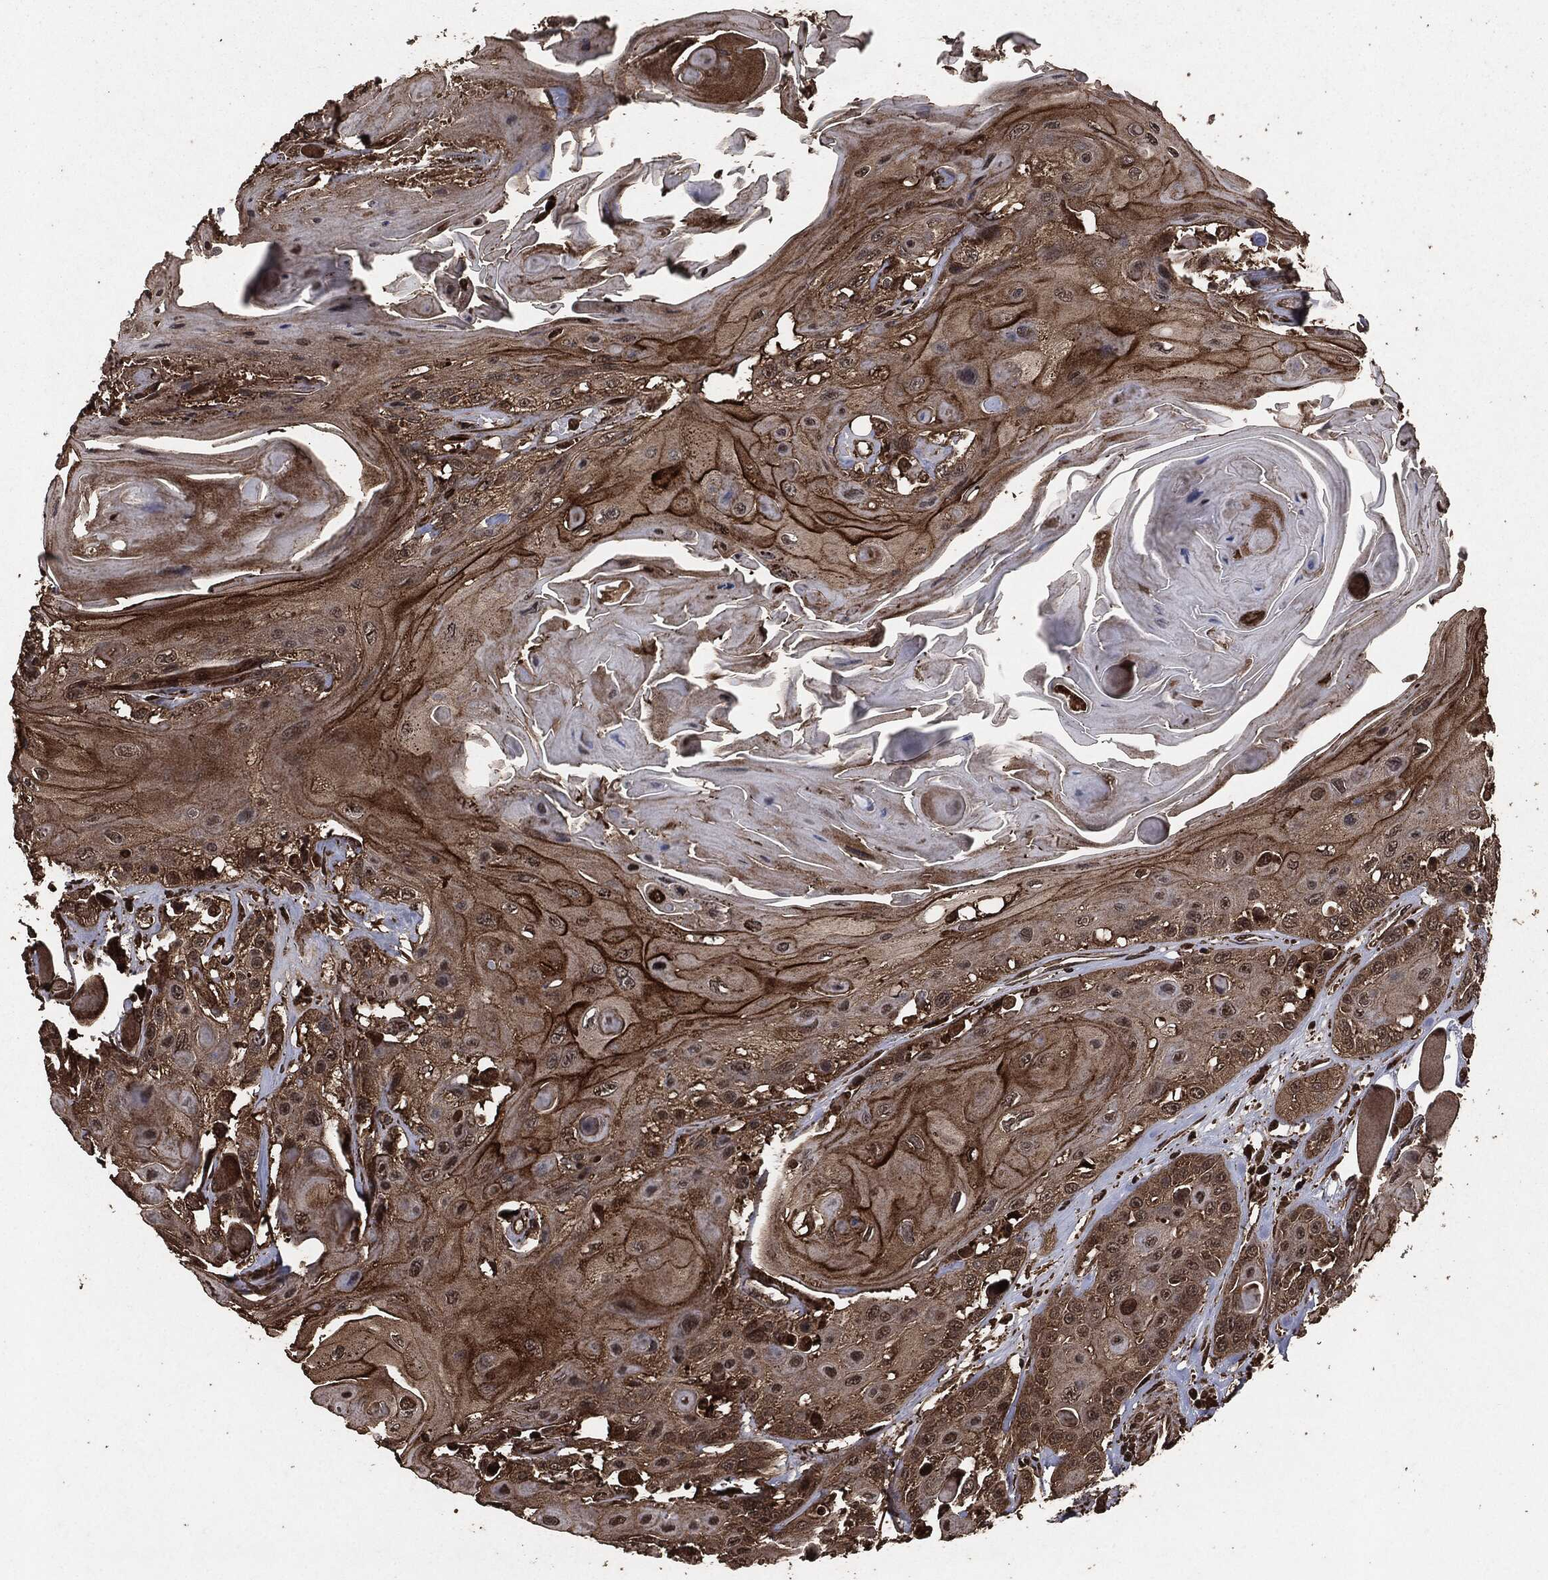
{"staining": {"intensity": "strong", "quantity": "25%-75%", "location": "cytoplasmic/membranous"}, "tissue": "head and neck cancer", "cell_type": "Tumor cells", "image_type": "cancer", "snomed": [{"axis": "morphology", "description": "Squamous cell carcinoma, NOS"}, {"axis": "topography", "description": "Head-Neck"}], "caption": "A histopathology image of human head and neck cancer (squamous cell carcinoma) stained for a protein demonstrates strong cytoplasmic/membranous brown staining in tumor cells. The staining is performed using DAB (3,3'-diaminobenzidine) brown chromogen to label protein expression. The nuclei are counter-stained blue using hematoxylin.", "gene": "EGFR", "patient": {"sex": "female", "age": 59}}